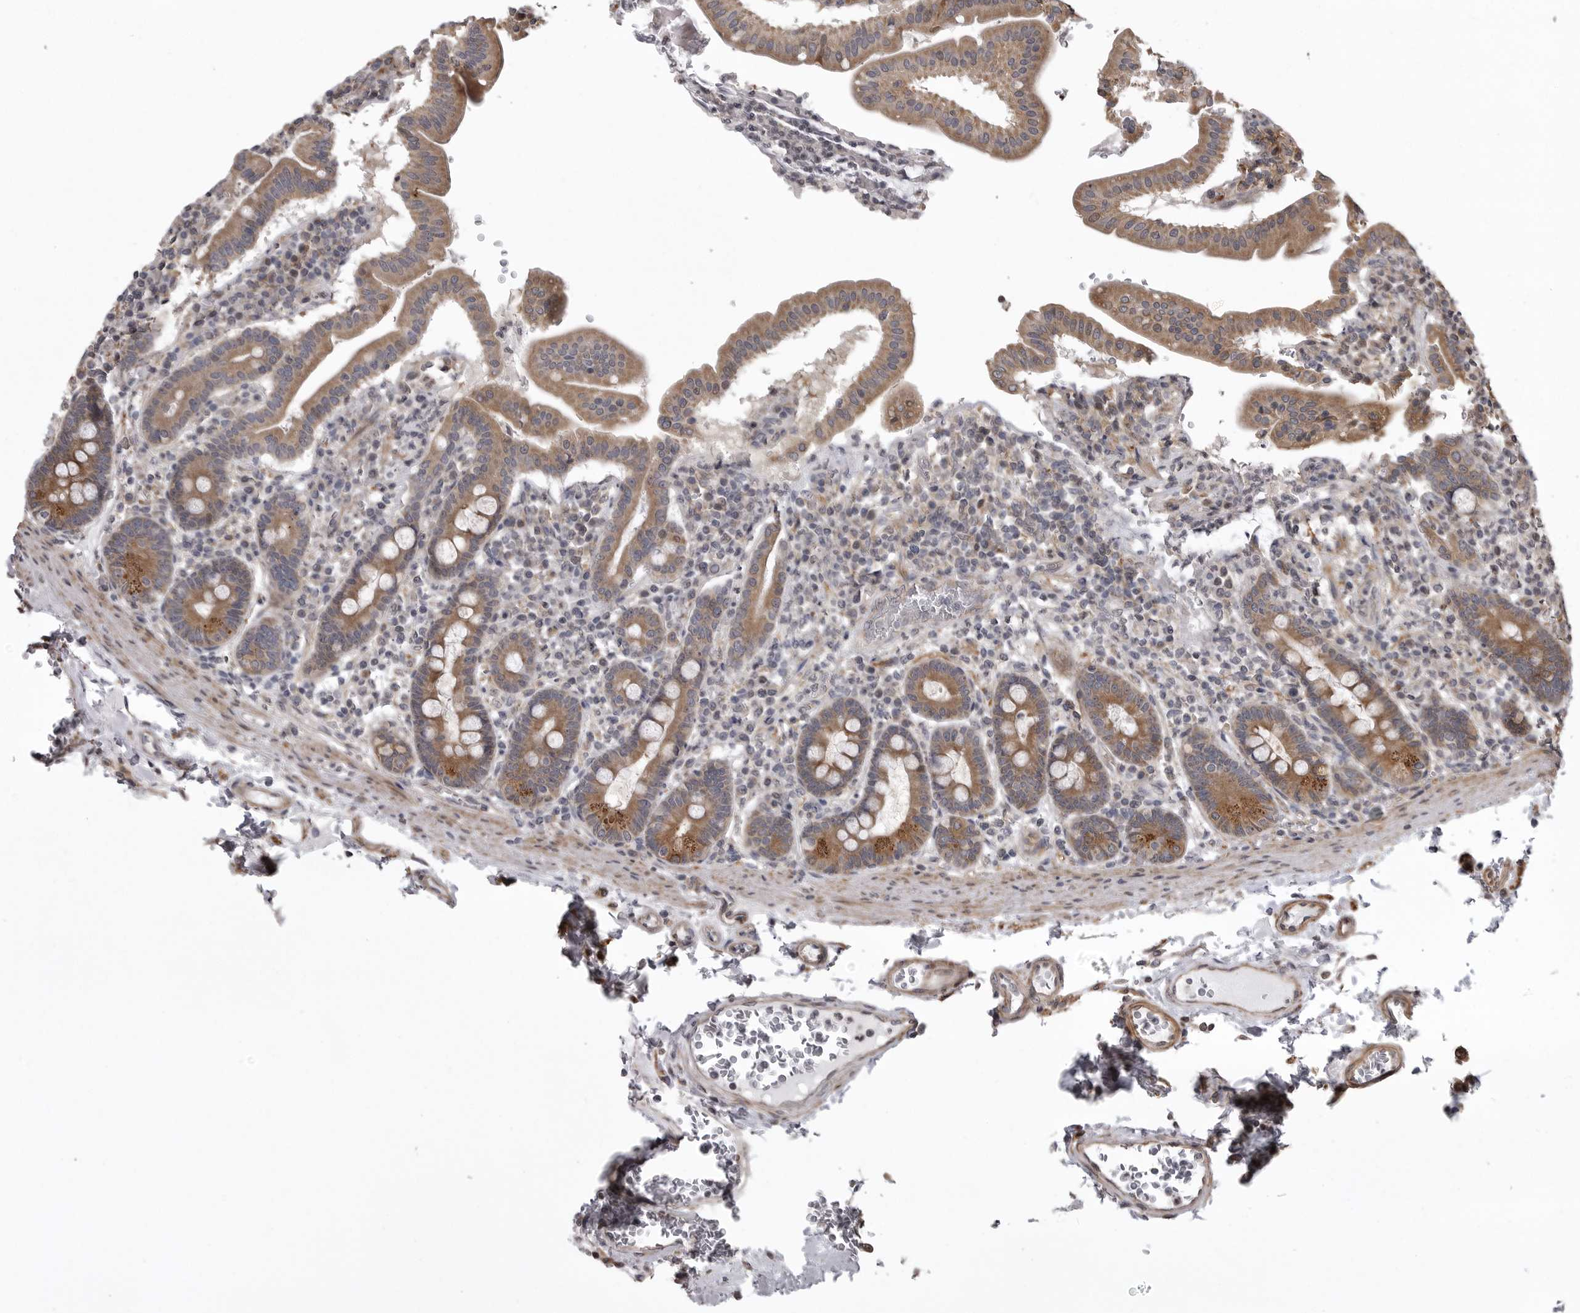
{"staining": {"intensity": "moderate", "quantity": ">75%", "location": "cytoplasmic/membranous"}, "tissue": "duodenum", "cell_type": "Glandular cells", "image_type": "normal", "snomed": [{"axis": "morphology", "description": "Normal tissue, NOS"}, {"axis": "morphology", "description": "Adenocarcinoma, NOS"}, {"axis": "topography", "description": "Pancreas"}, {"axis": "topography", "description": "Duodenum"}], "caption": "Protein expression by immunohistochemistry (IHC) exhibits moderate cytoplasmic/membranous staining in approximately >75% of glandular cells in unremarkable duodenum. (DAB IHC, brown staining for protein, blue staining for nuclei).", "gene": "ZNRF1", "patient": {"sex": "male", "age": 50}}